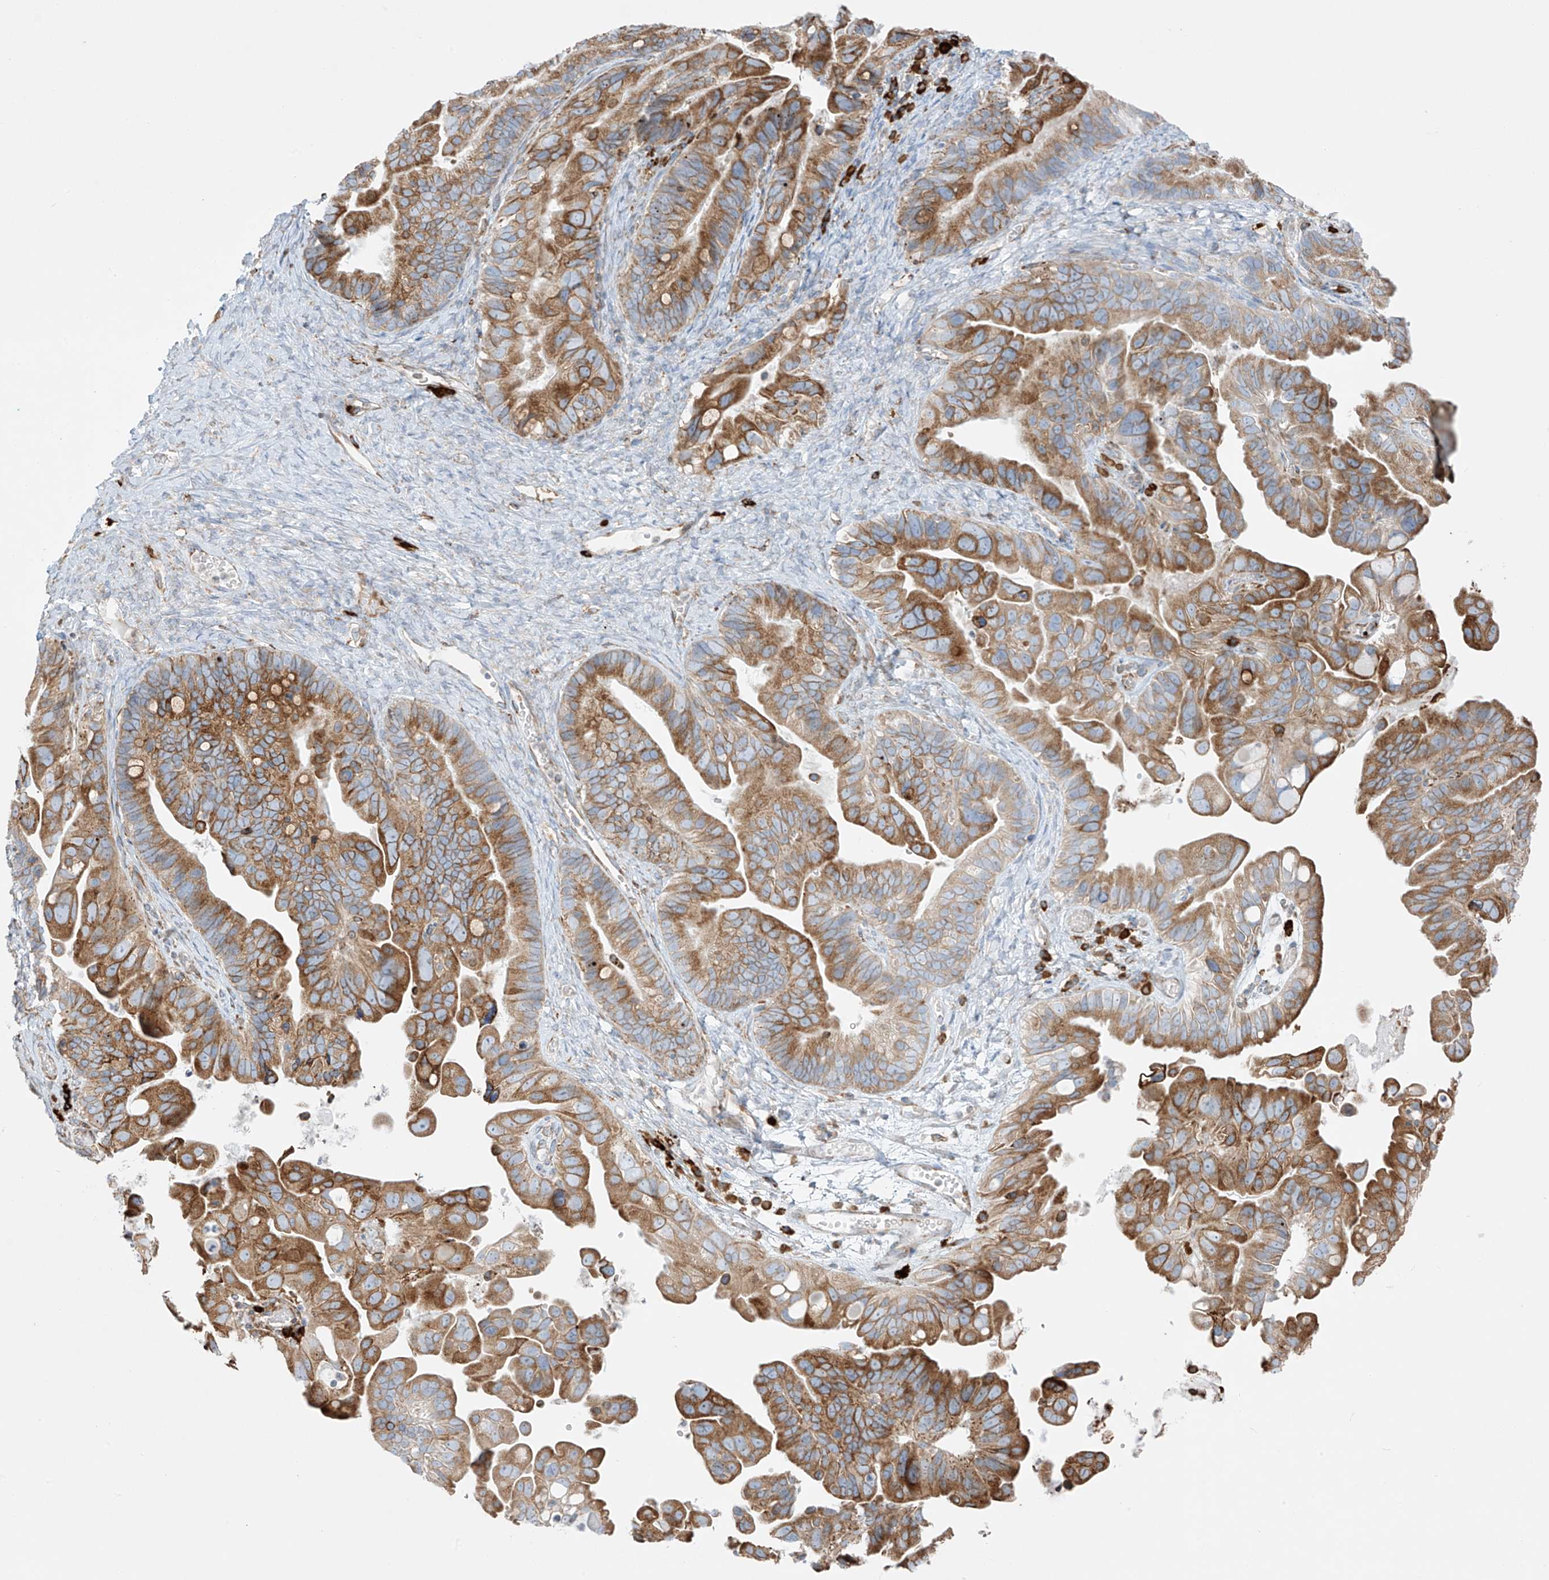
{"staining": {"intensity": "moderate", "quantity": ">75%", "location": "cytoplasmic/membranous"}, "tissue": "ovarian cancer", "cell_type": "Tumor cells", "image_type": "cancer", "snomed": [{"axis": "morphology", "description": "Cystadenocarcinoma, serous, NOS"}, {"axis": "topography", "description": "Ovary"}], "caption": "Moderate cytoplasmic/membranous protein expression is appreciated in about >75% of tumor cells in ovarian cancer. The staining is performed using DAB brown chromogen to label protein expression. The nuclei are counter-stained blue using hematoxylin.", "gene": "MX1", "patient": {"sex": "female", "age": 56}}